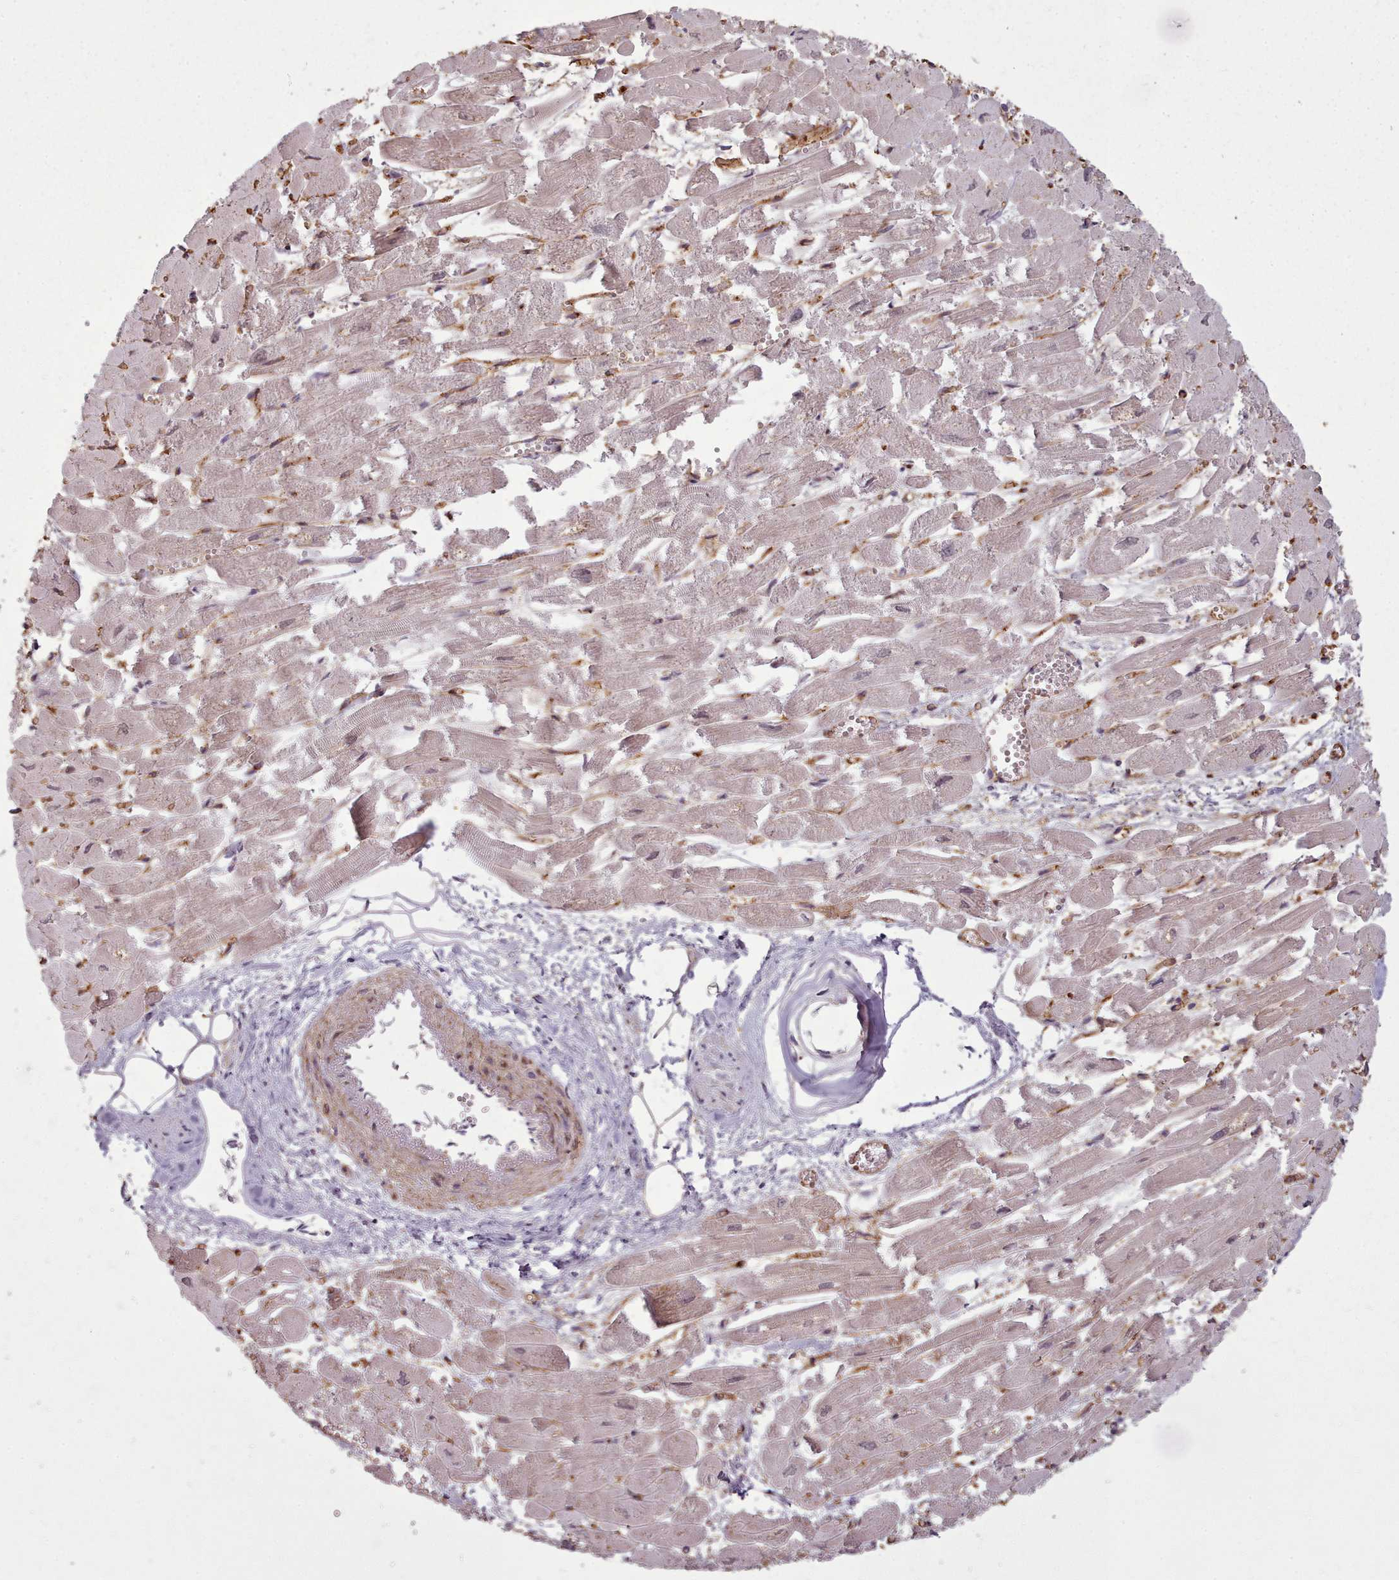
{"staining": {"intensity": "moderate", "quantity": "25%-75%", "location": "cytoplasmic/membranous"}, "tissue": "heart muscle", "cell_type": "Cardiomyocytes", "image_type": "normal", "snomed": [{"axis": "morphology", "description": "Normal tissue, NOS"}, {"axis": "topography", "description": "Heart"}], "caption": "The photomicrograph demonstrates a brown stain indicating the presence of a protein in the cytoplasmic/membranous of cardiomyocytes in heart muscle. Using DAB (3,3'-diaminobenzidine) (brown) and hematoxylin (blue) stains, captured at high magnification using brightfield microscopy.", "gene": "ZMYM4", "patient": {"sex": "male", "age": 54}}